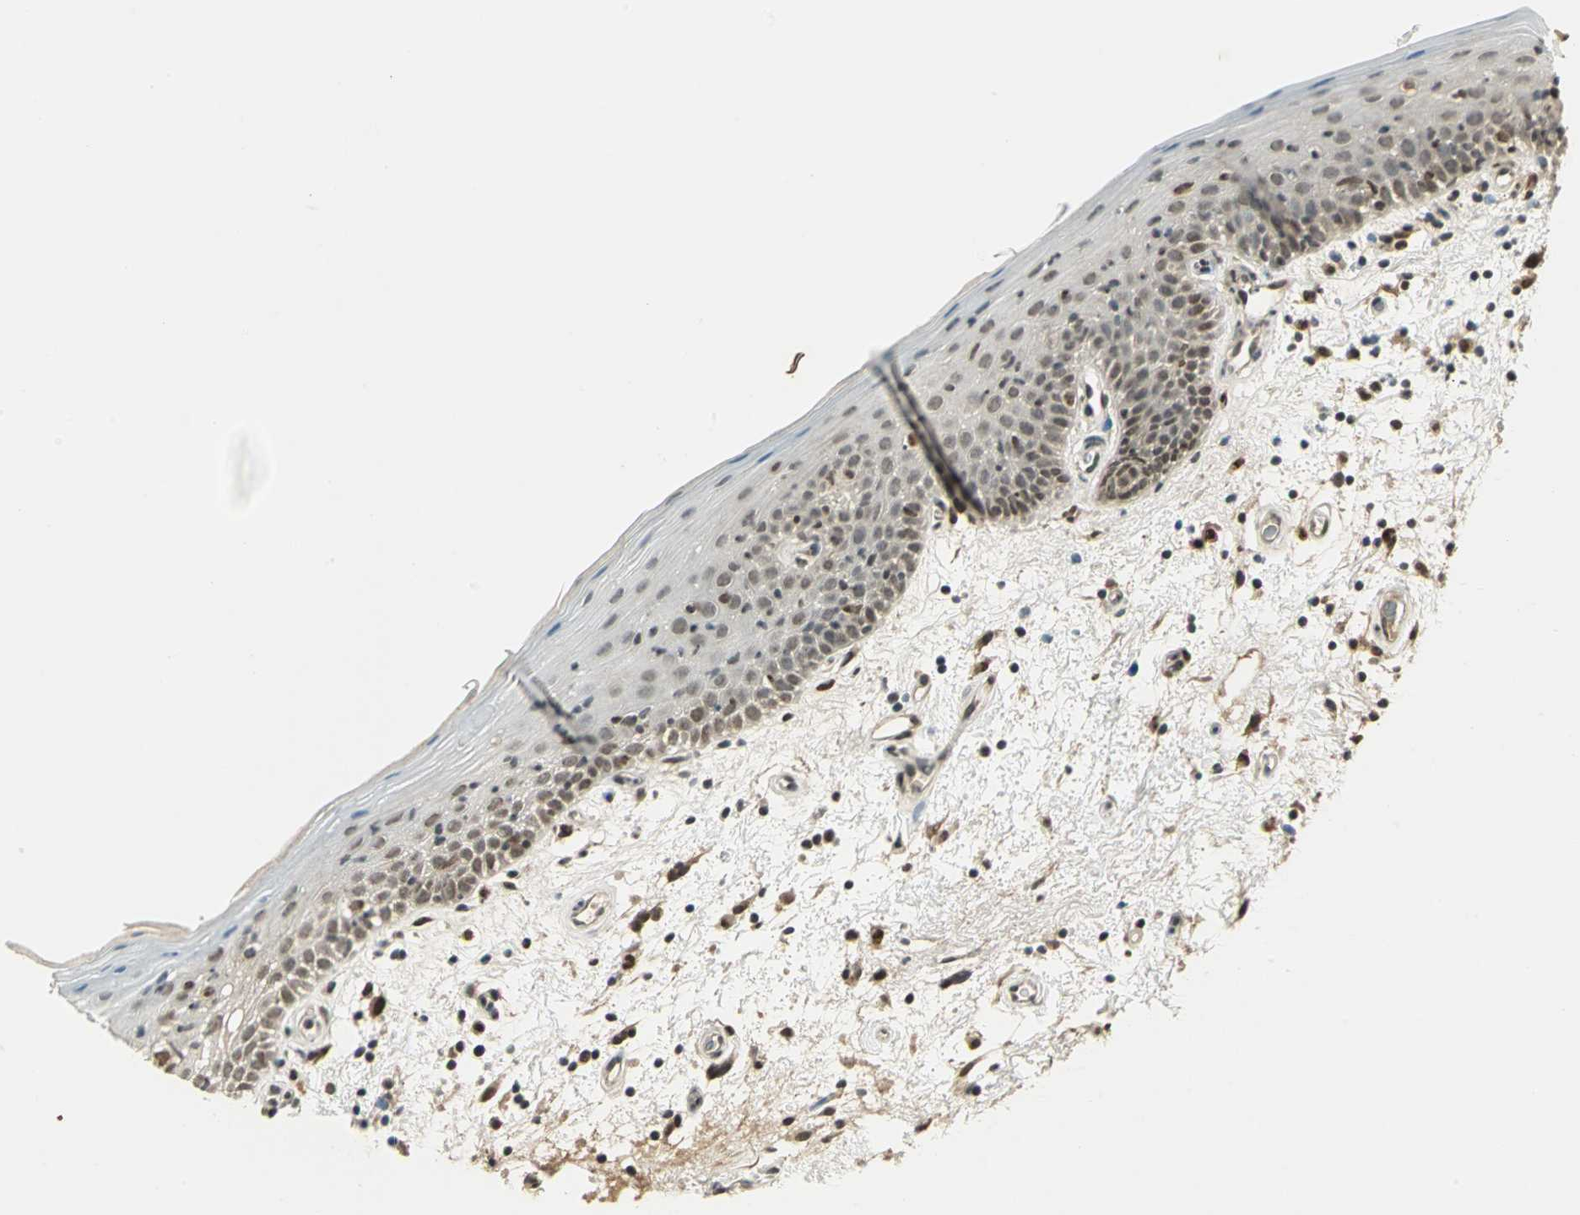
{"staining": {"intensity": "weak", "quantity": "25%-75%", "location": "nuclear"}, "tissue": "oral mucosa", "cell_type": "Squamous epithelial cells", "image_type": "normal", "snomed": [{"axis": "morphology", "description": "Normal tissue, NOS"}, {"axis": "morphology", "description": "Squamous cell carcinoma, NOS"}, {"axis": "topography", "description": "Skeletal muscle"}, {"axis": "topography", "description": "Oral tissue"}, {"axis": "topography", "description": "Head-Neck"}], "caption": "Oral mucosa was stained to show a protein in brown. There is low levels of weak nuclear positivity in about 25%-75% of squamous epithelial cells. The staining was performed using DAB, with brown indicating positive protein expression. Nuclei are stained blue with hematoxylin.", "gene": "RAD17", "patient": {"sex": "male", "age": 71}}